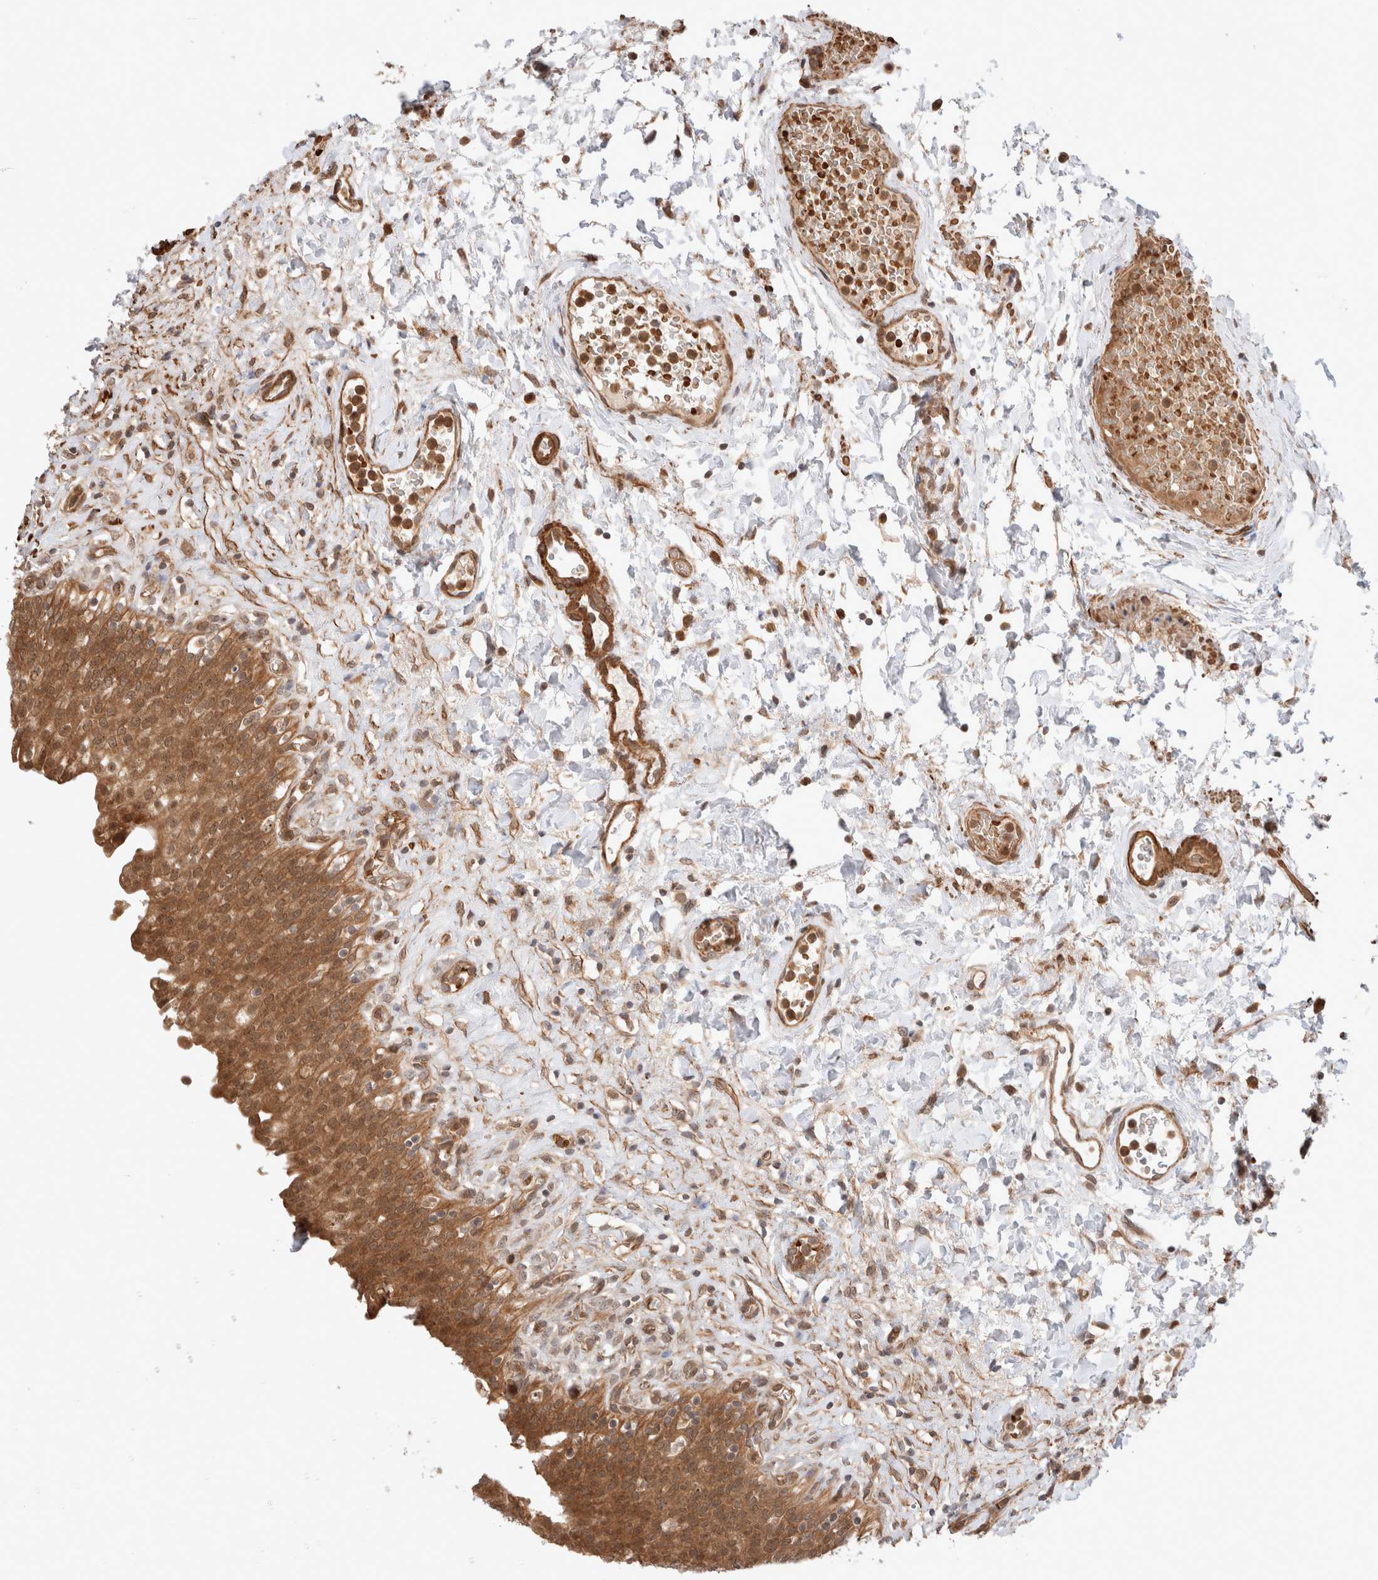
{"staining": {"intensity": "strong", "quantity": ">75%", "location": "cytoplasmic/membranous"}, "tissue": "urinary bladder", "cell_type": "Urothelial cells", "image_type": "normal", "snomed": [{"axis": "morphology", "description": "Urothelial carcinoma, High grade"}, {"axis": "topography", "description": "Urinary bladder"}], "caption": "Brown immunohistochemical staining in normal urinary bladder displays strong cytoplasmic/membranous expression in about >75% of urothelial cells.", "gene": "ZNF649", "patient": {"sex": "male", "age": 46}}